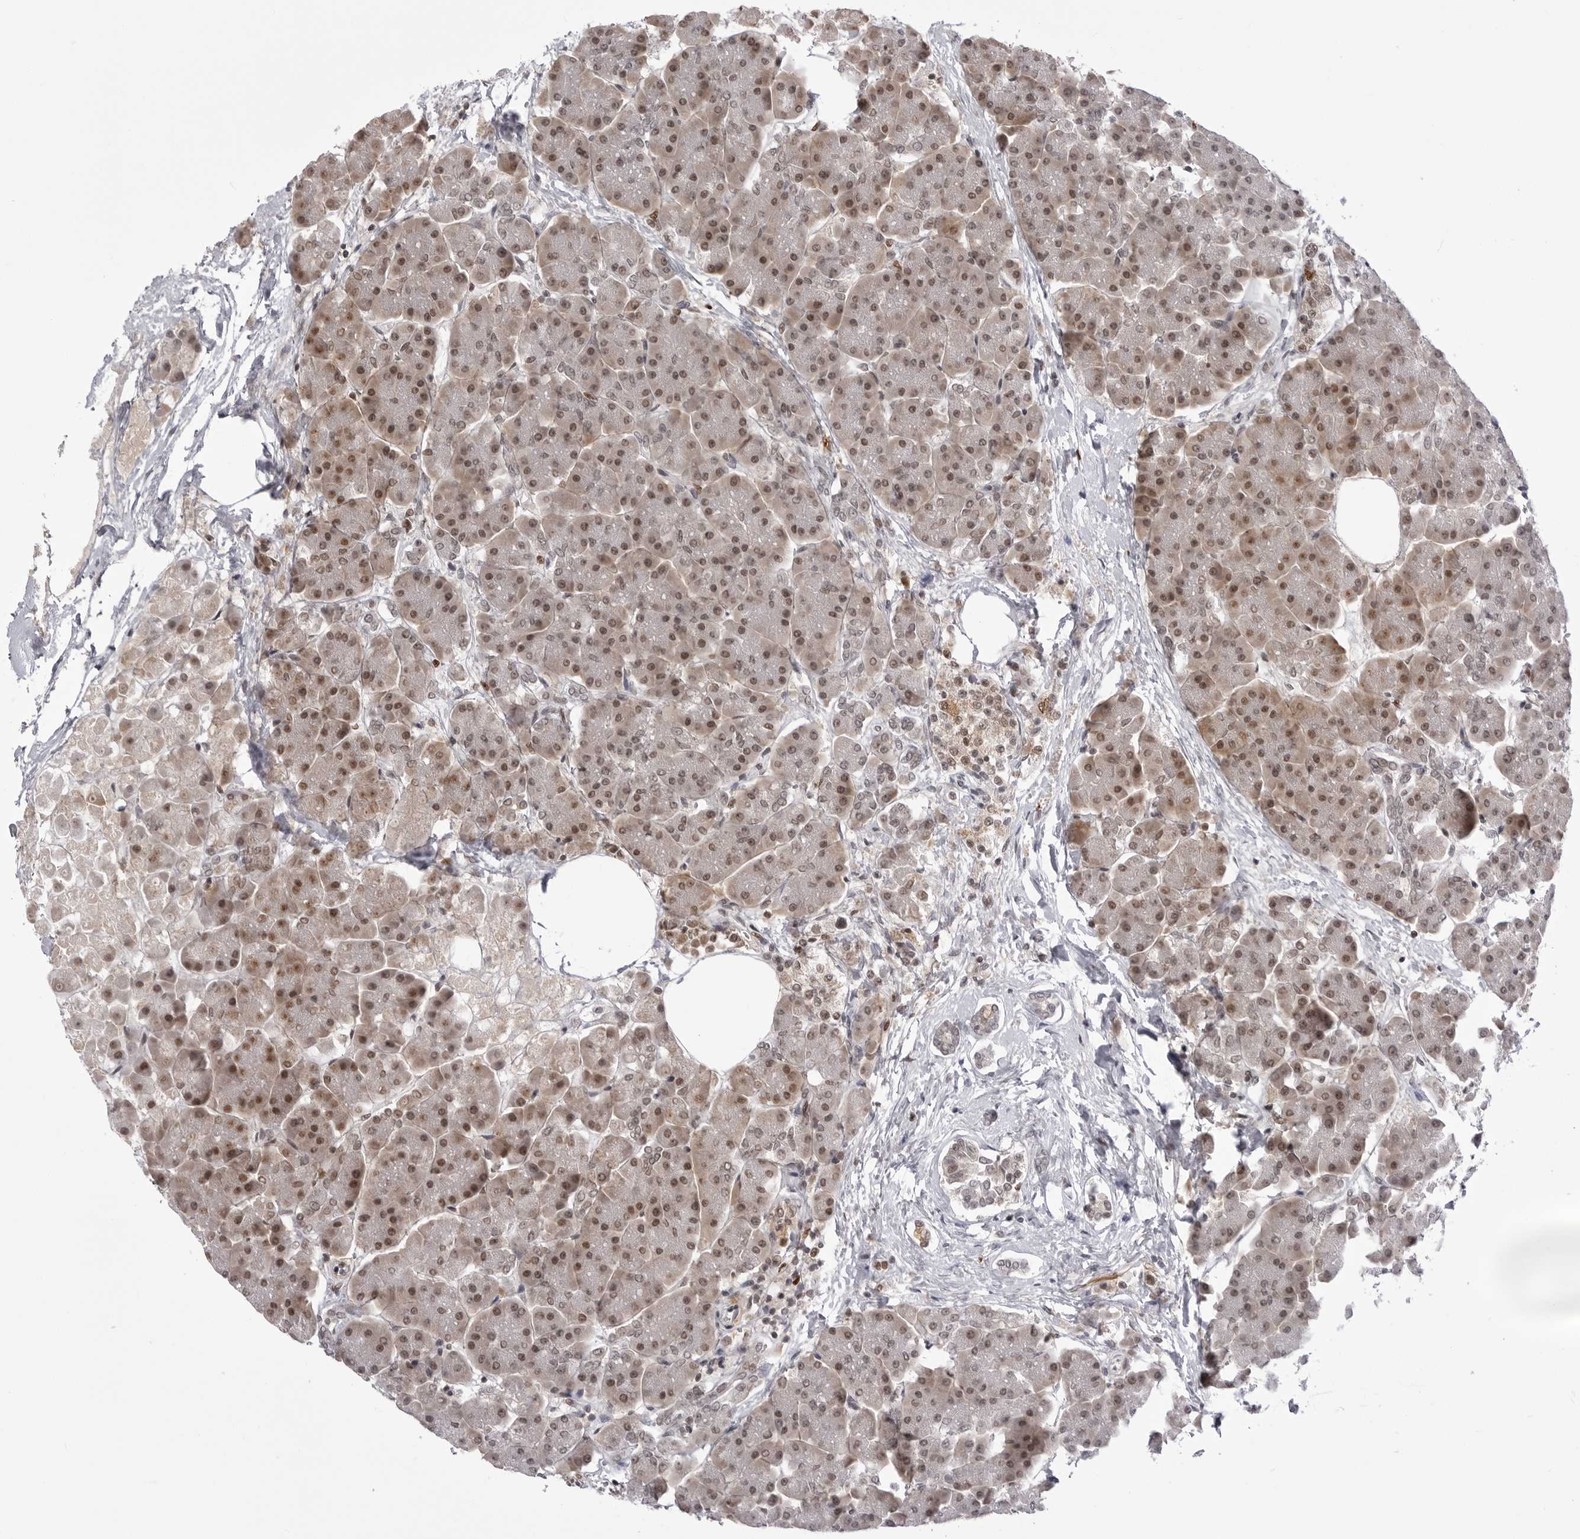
{"staining": {"intensity": "moderate", "quantity": ">75%", "location": "cytoplasmic/membranous,nuclear"}, "tissue": "pancreas", "cell_type": "Exocrine glandular cells", "image_type": "normal", "snomed": [{"axis": "morphology", "description": "Normal tissue, NOS"}, {"axis": "topography", "description": "Pancreas"}], "caption": "The micrograph shows a brown stain indicating the presence of a protein in the cytoplasmic/membranous,nuclear of exocrine glandular cells in pancreas. The staining is performed using DAB (3,3'-diaminobenzidine) brown chromogen to label protein expression. The nuclei are counter-stained blue using hematoxylin.", "gene": "PTK2B", "patient": {"sex": "female", "age": 70}}